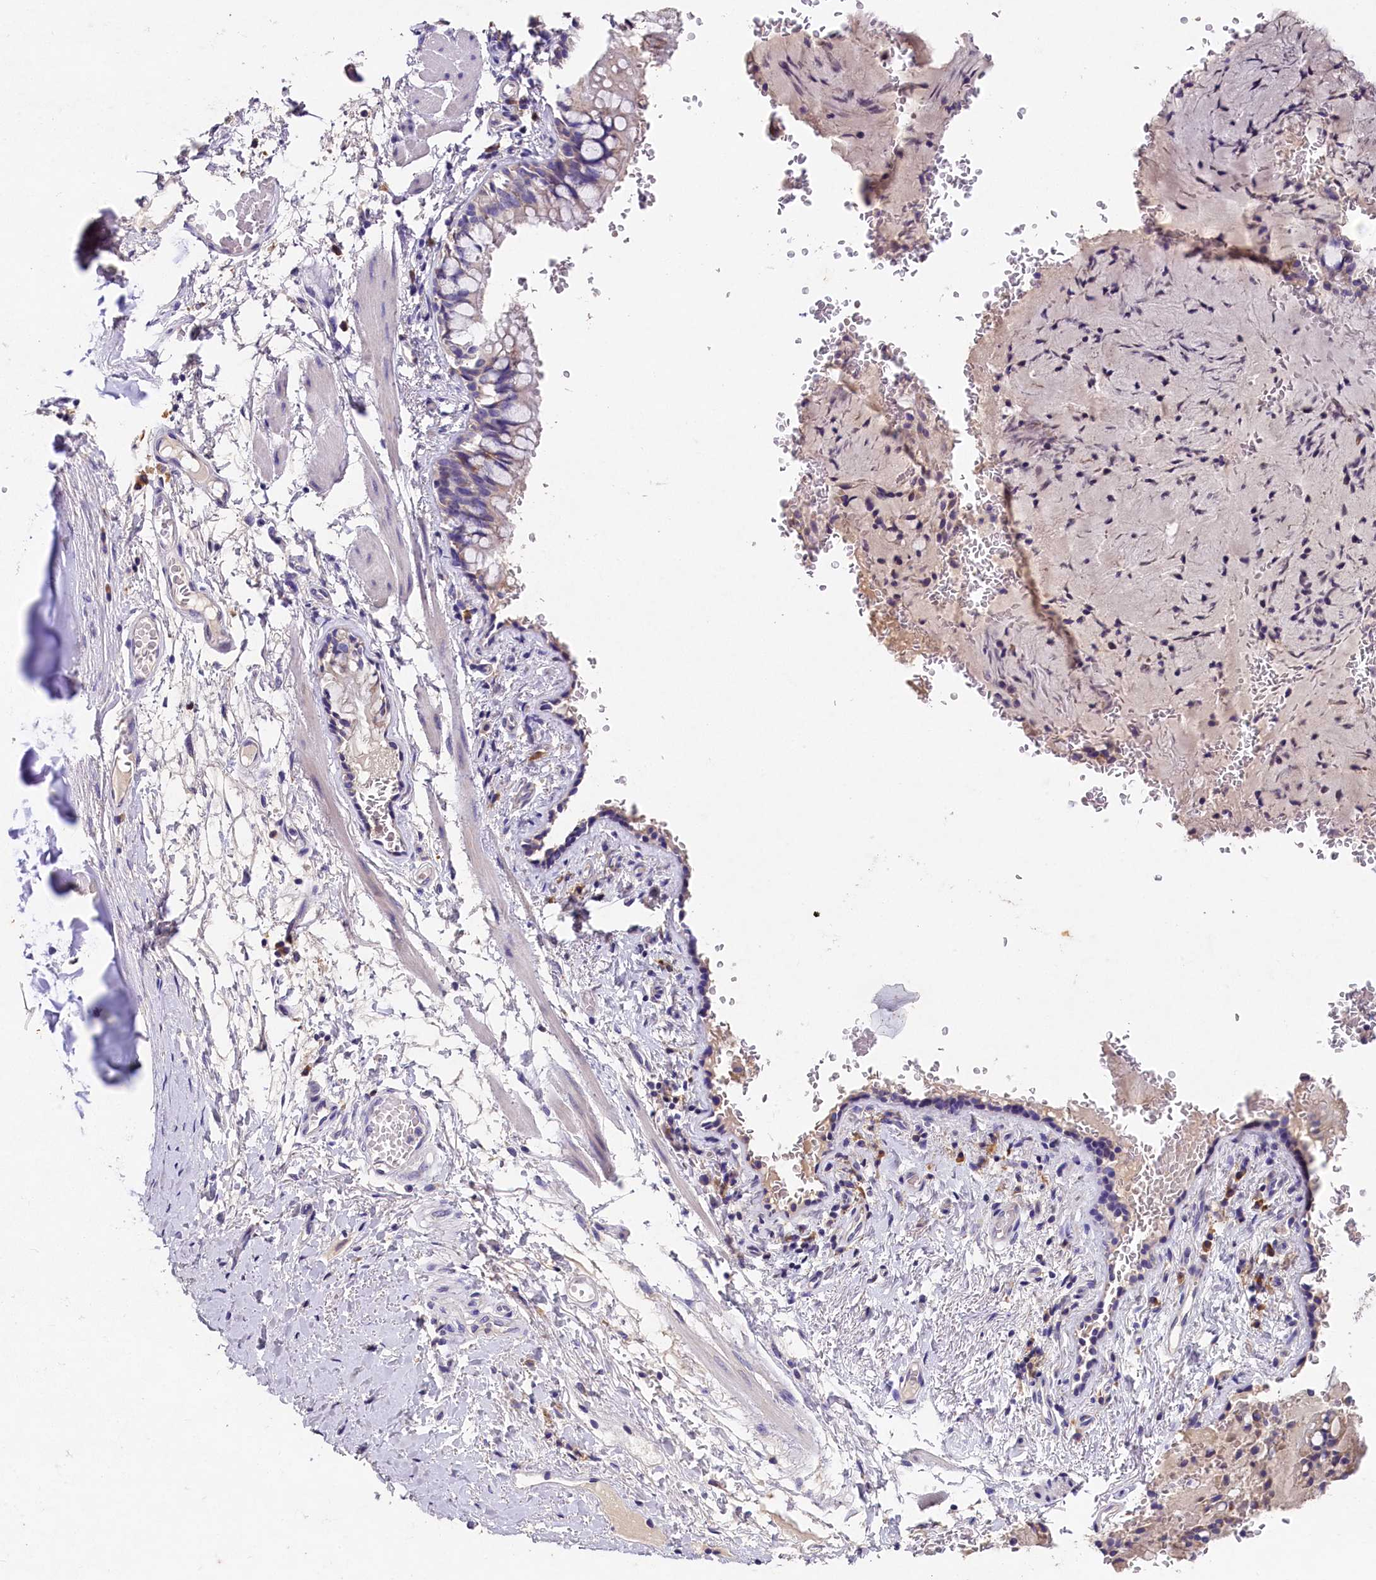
{"staining": {"intensity": "negative", "quantity": "none", "location": "none"}, "tissue": "bronchus", "cell_type": "Respiratory epithelial cells", "image_type": "normal", "snomed": [{"axis": "morphology", "description": "Normal tissue, NOS"}, {"axis": "topography", "description": "Cartilage tissue"}, {"axis": "topography", "description": "Bronchus"}], "caption": "Protein analysis of benign bronchus reveals no significant staining in respiratory epithelial cells. (DAB (3,3'-diaminobenzidine) immunohistochemistry visualized using brightfield microscopy, high magnification).", "gene": "ST7L", "patient": {"sex": "female", "age": 36}}